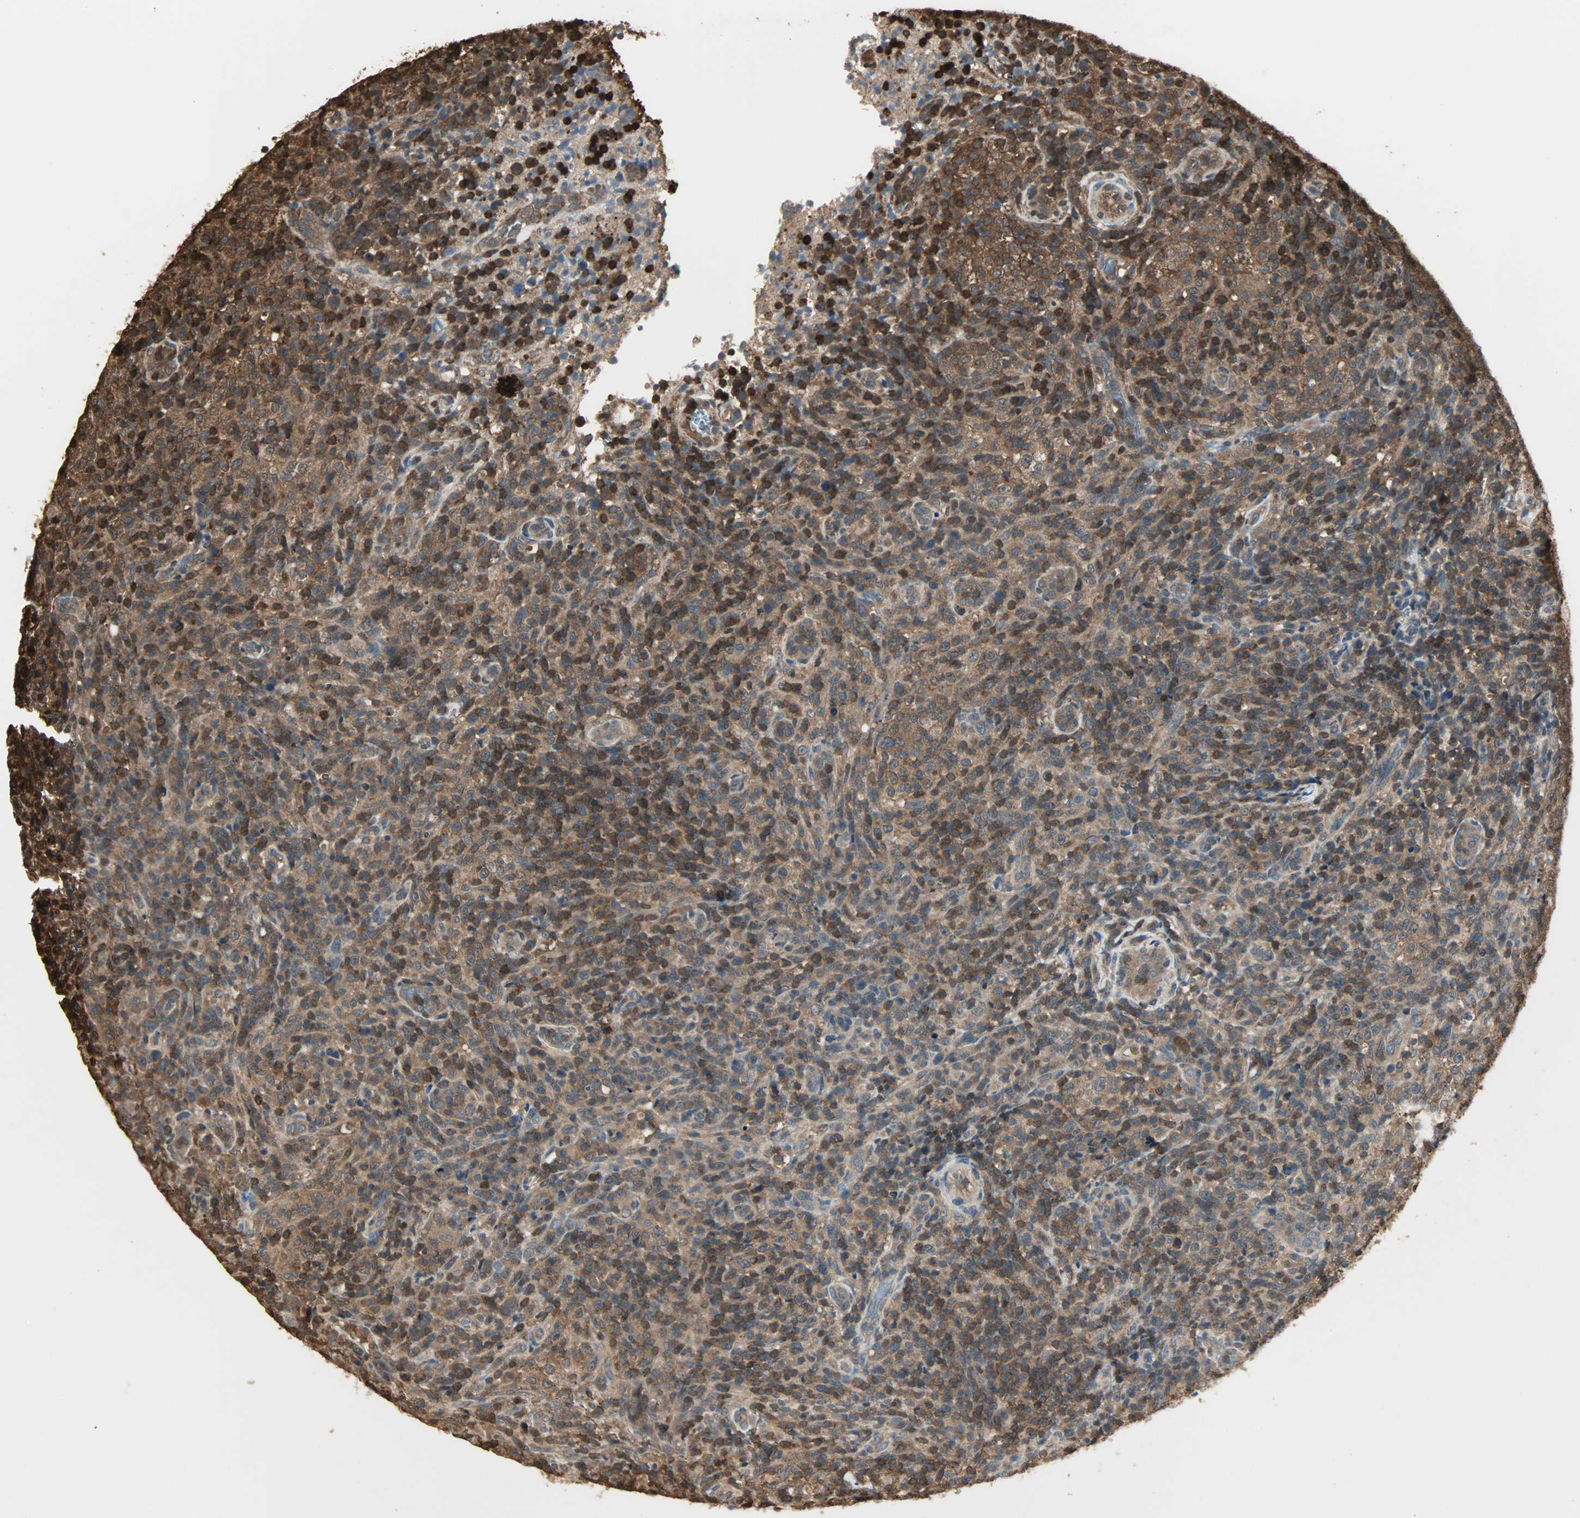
{"staining": {"intensity": "strong", "quantity": ">75%", "location": "cytoplasmic/membranous,nuclear"}, "tissue": "lymphoma", "cell_type": "Tumor cells", "image_type": "cancer", "snomed": [{"axis": "morphology", "description": "Malignant lymphoma, non-Hodgkin's type, High grade"}, {"axis": "topography", "description": "Lymph node"}], "caption": "Brown immunohistochemical staining in malignant lymphoma, non-Hodgkin's type (high-grade) demonstrates strong cytoplasmic/membranous and nuclear staining in about >75% of tumor cells.", "gene": "YWHAZ", "patient": {"sex": "female", "age": 76}}